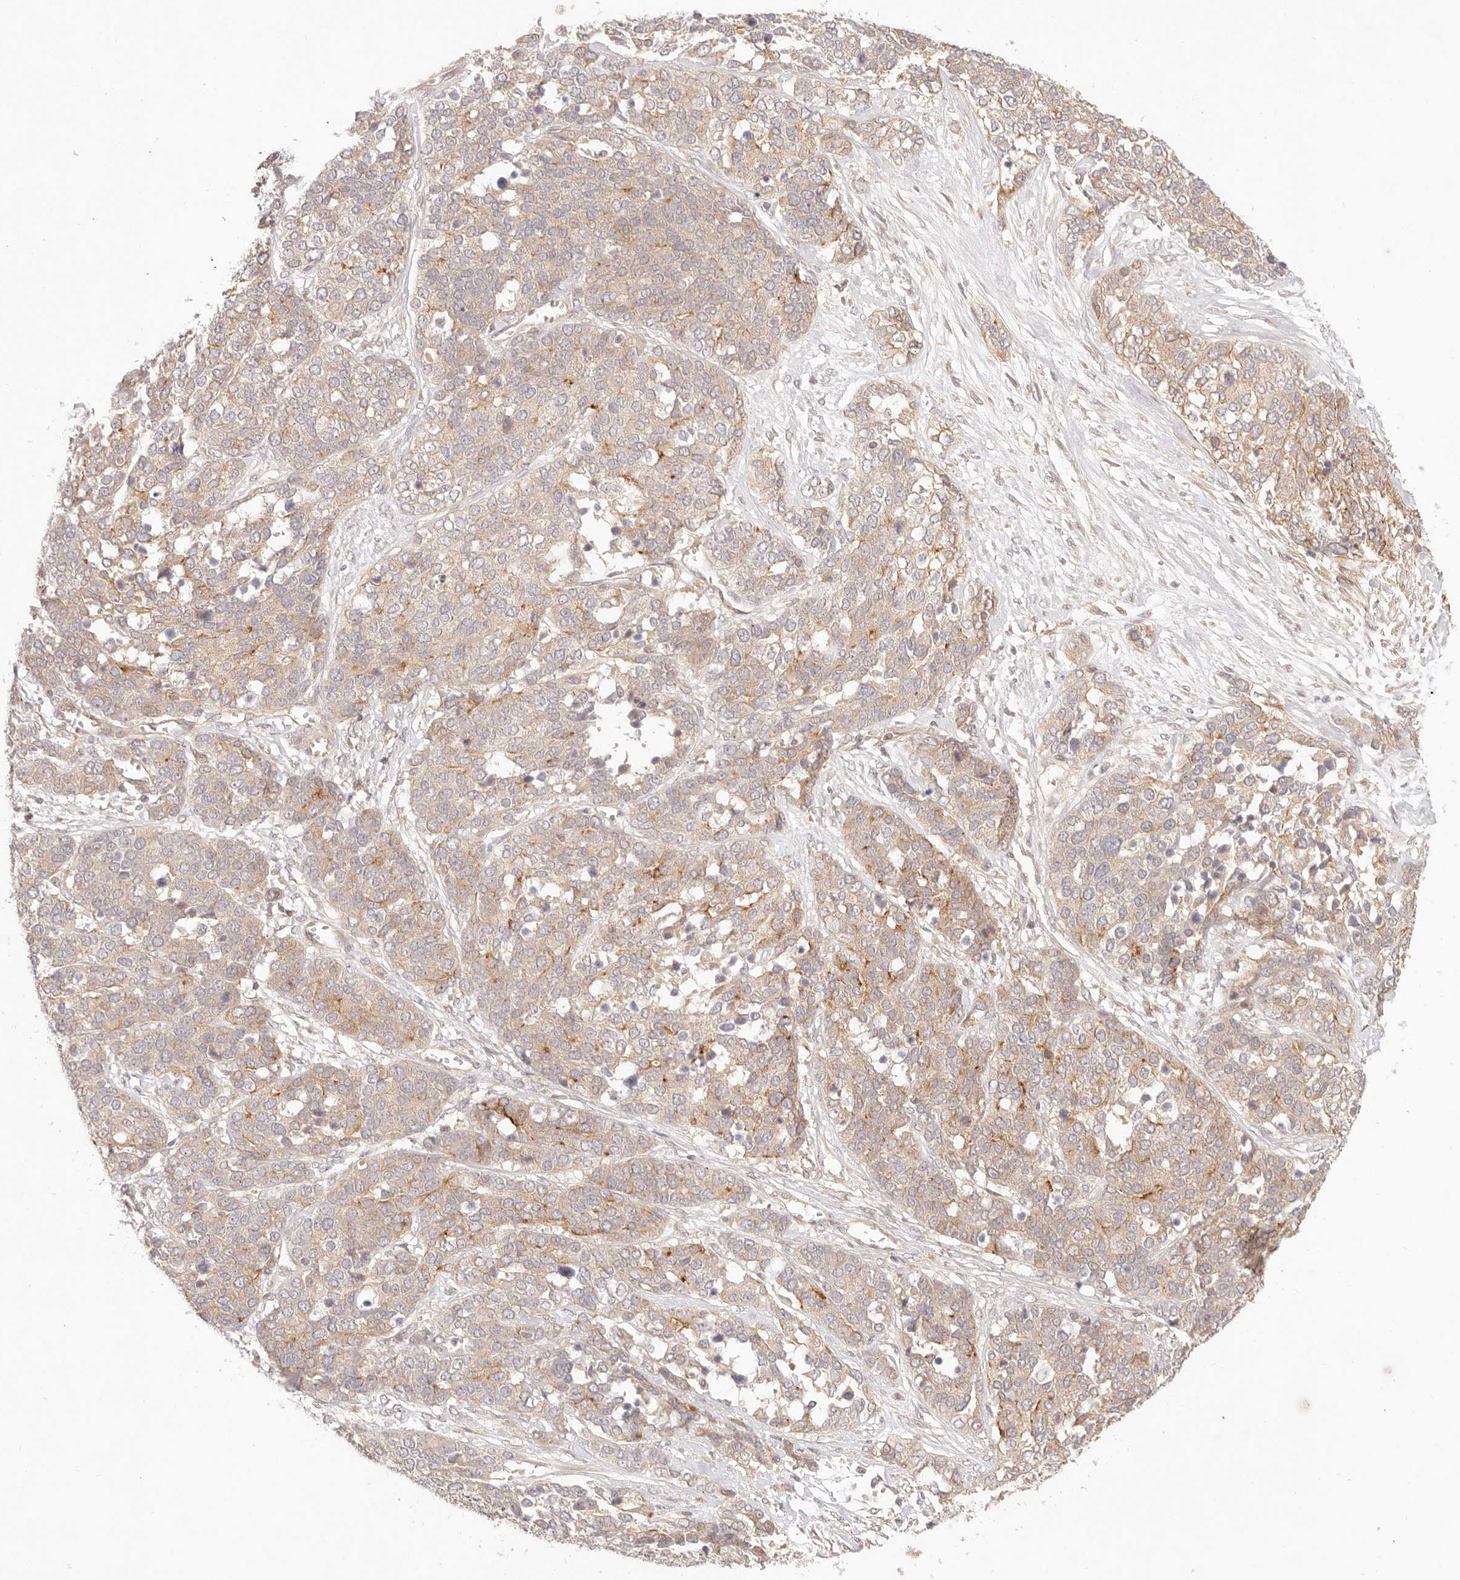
{"staining": {"intensity": "moderate", "quantity": "<25%", "location": "cytoplasmic/membranous"}, "tissue": "ovarian cancer", "cell_type": "Tumor cells", "image_type": "cancer", "snomed": [{"axis": "morphology", "description": "Cystadenocarcinoma, serous, NOS"}, {"axis": "topography", "description": "Ovary"}], "caption": "Human ovarian serous cystadenocarcinoma stained with a brown dye displays moderate cytoplasmic/membranous positive positivity in about <25% of tumor cells.", "gene": "PPP1R3B", "patient": {"sex": "female", "age": 44}}